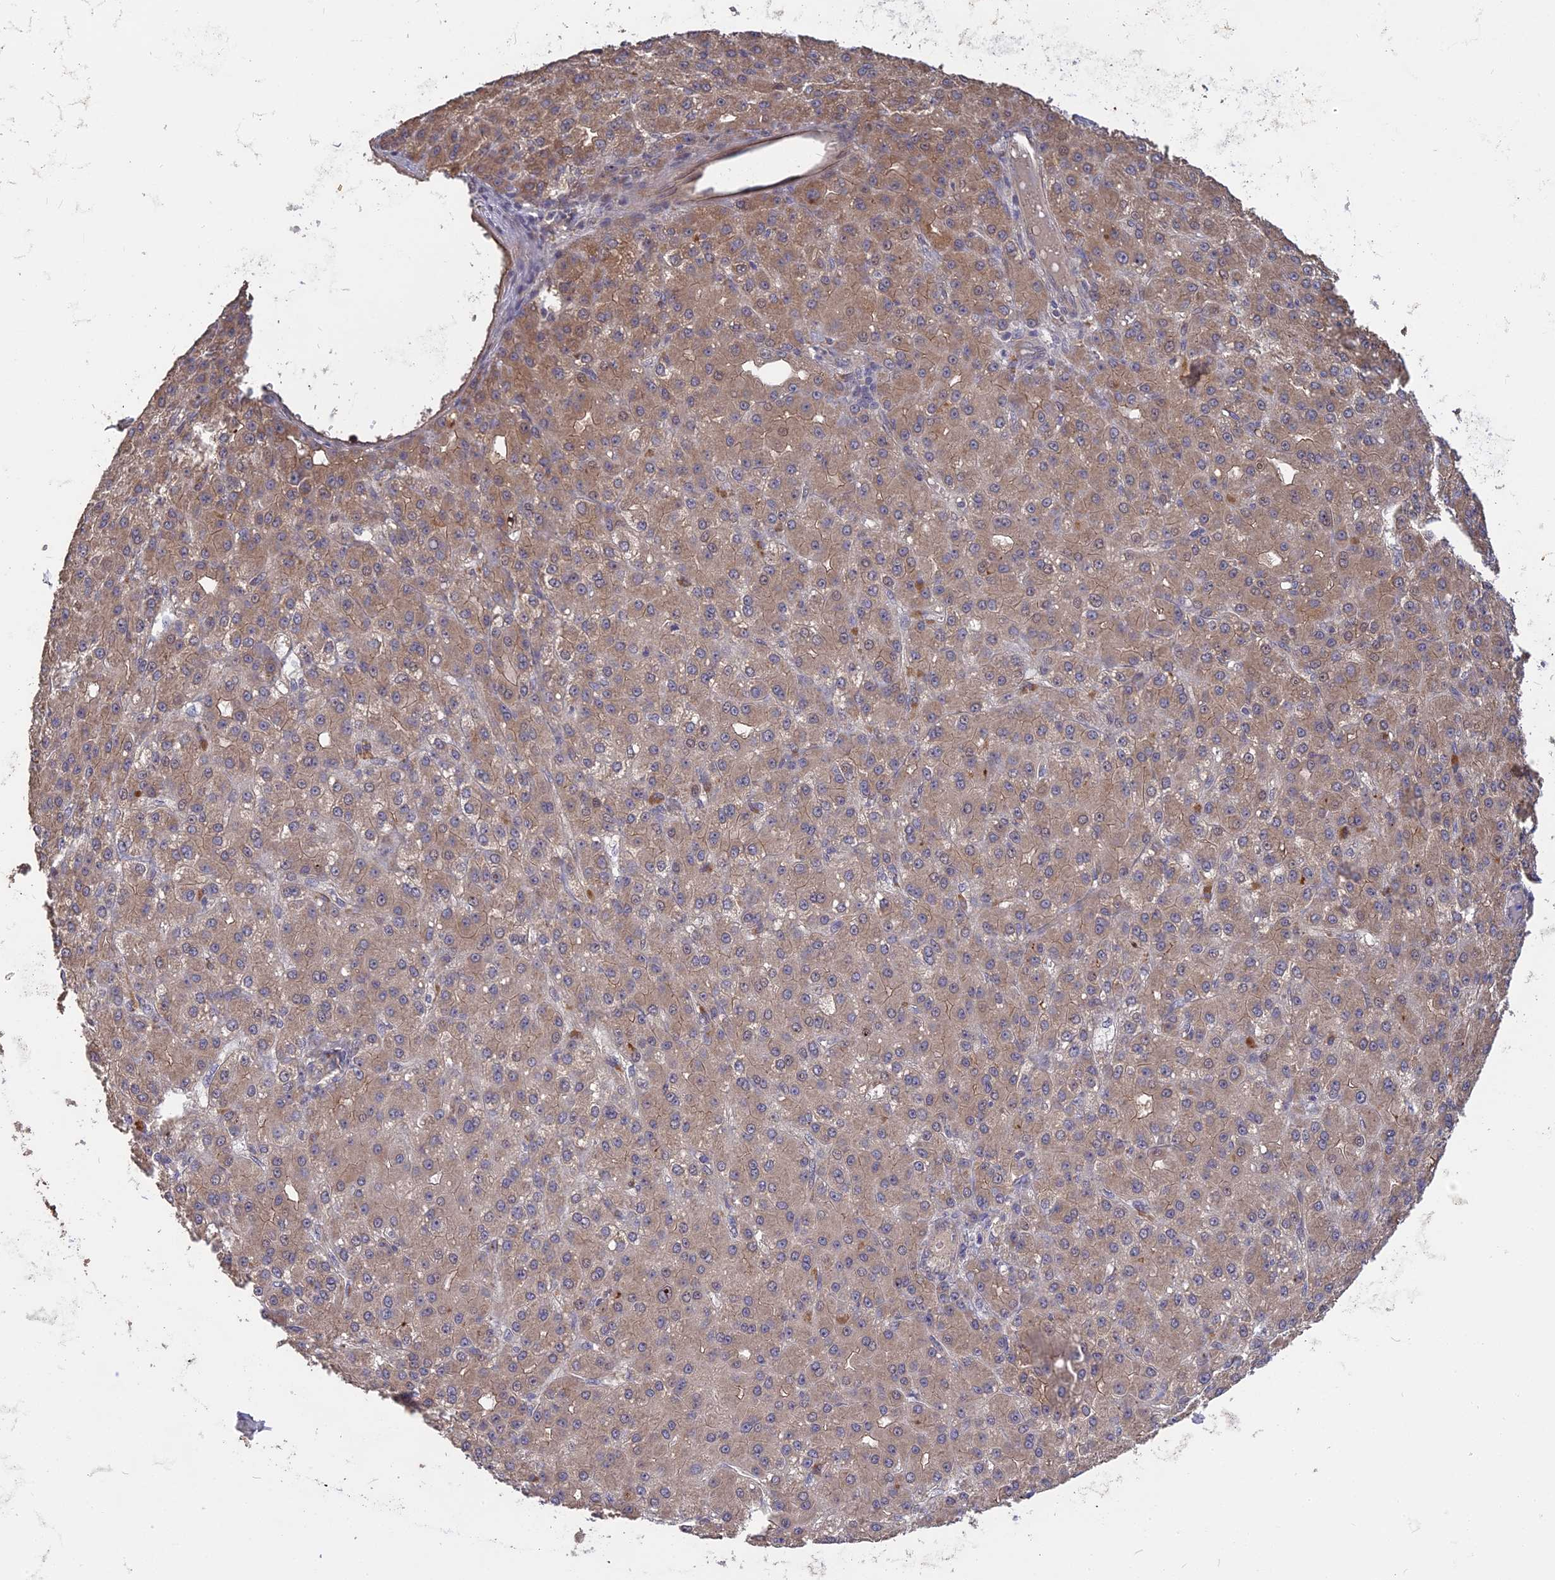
{"staining": {"intensity": "moderate", "quantity": "<25%", "location": "cytoplasmic/membranous"}, "tissue": "liver cancer", "cell_type": "Tumor cells", "image_type": "cancer", "snomed": [{"axis": "morphology", "description": "Carcinoma, Hepatocellular, NOS"}, {"axis": "topography", "description": "Liver"}], "caption": "The histopathology image reveals immunohistochemical staining of liver cancer. There is moderate cytoplasmic/membranous expression is present in approximately <25% of tumor cells. (DAB (3,3'-diaminobenzidine) IHC with brightfield microscopy, high magnification).", "gene": "ARHGAP40", "patient": {"sex": "male", "age": 67}}